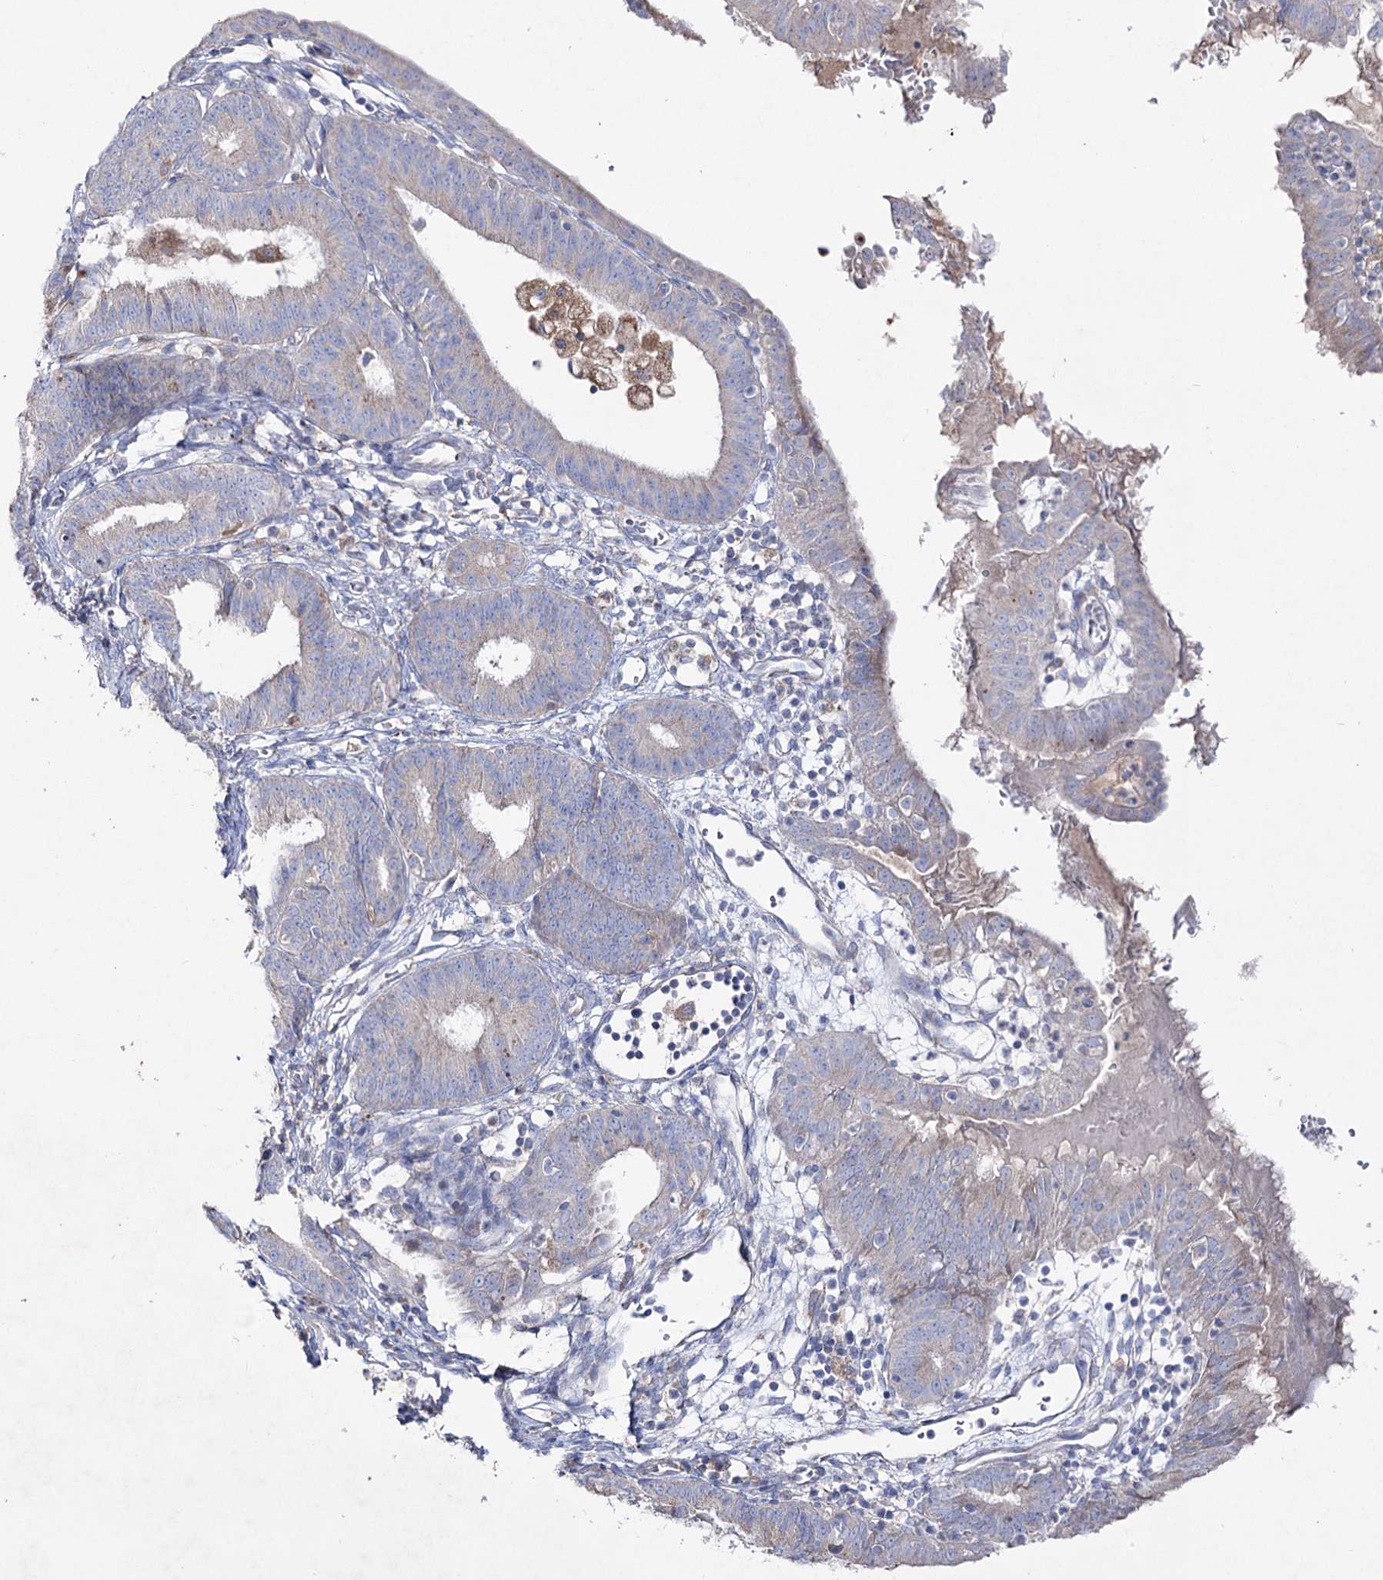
{"staining": {"intensity": "weak", "quantity": "<25%", "location": "cytoplasmic/membranous"}, "tissue": "endometrial cancer", "cell_type": "Tumor cells", "image_type": "cancer", "snomed": [{"axis": "morphology", "description": "Adenocarcinoma, NOS"}, {"axis": "topography", "description": "Endometrium"}], "caption": "The immunohistochemistry micrograph has no significant positivity in tumor cells of endometrial cancer (adenocarcinoma) tissue. (Immunohistochemistry (ihc), brightfield microscopy, high magnification).", "gene": "NAGLU", "patient": {"sex": "female", "age": 51}}